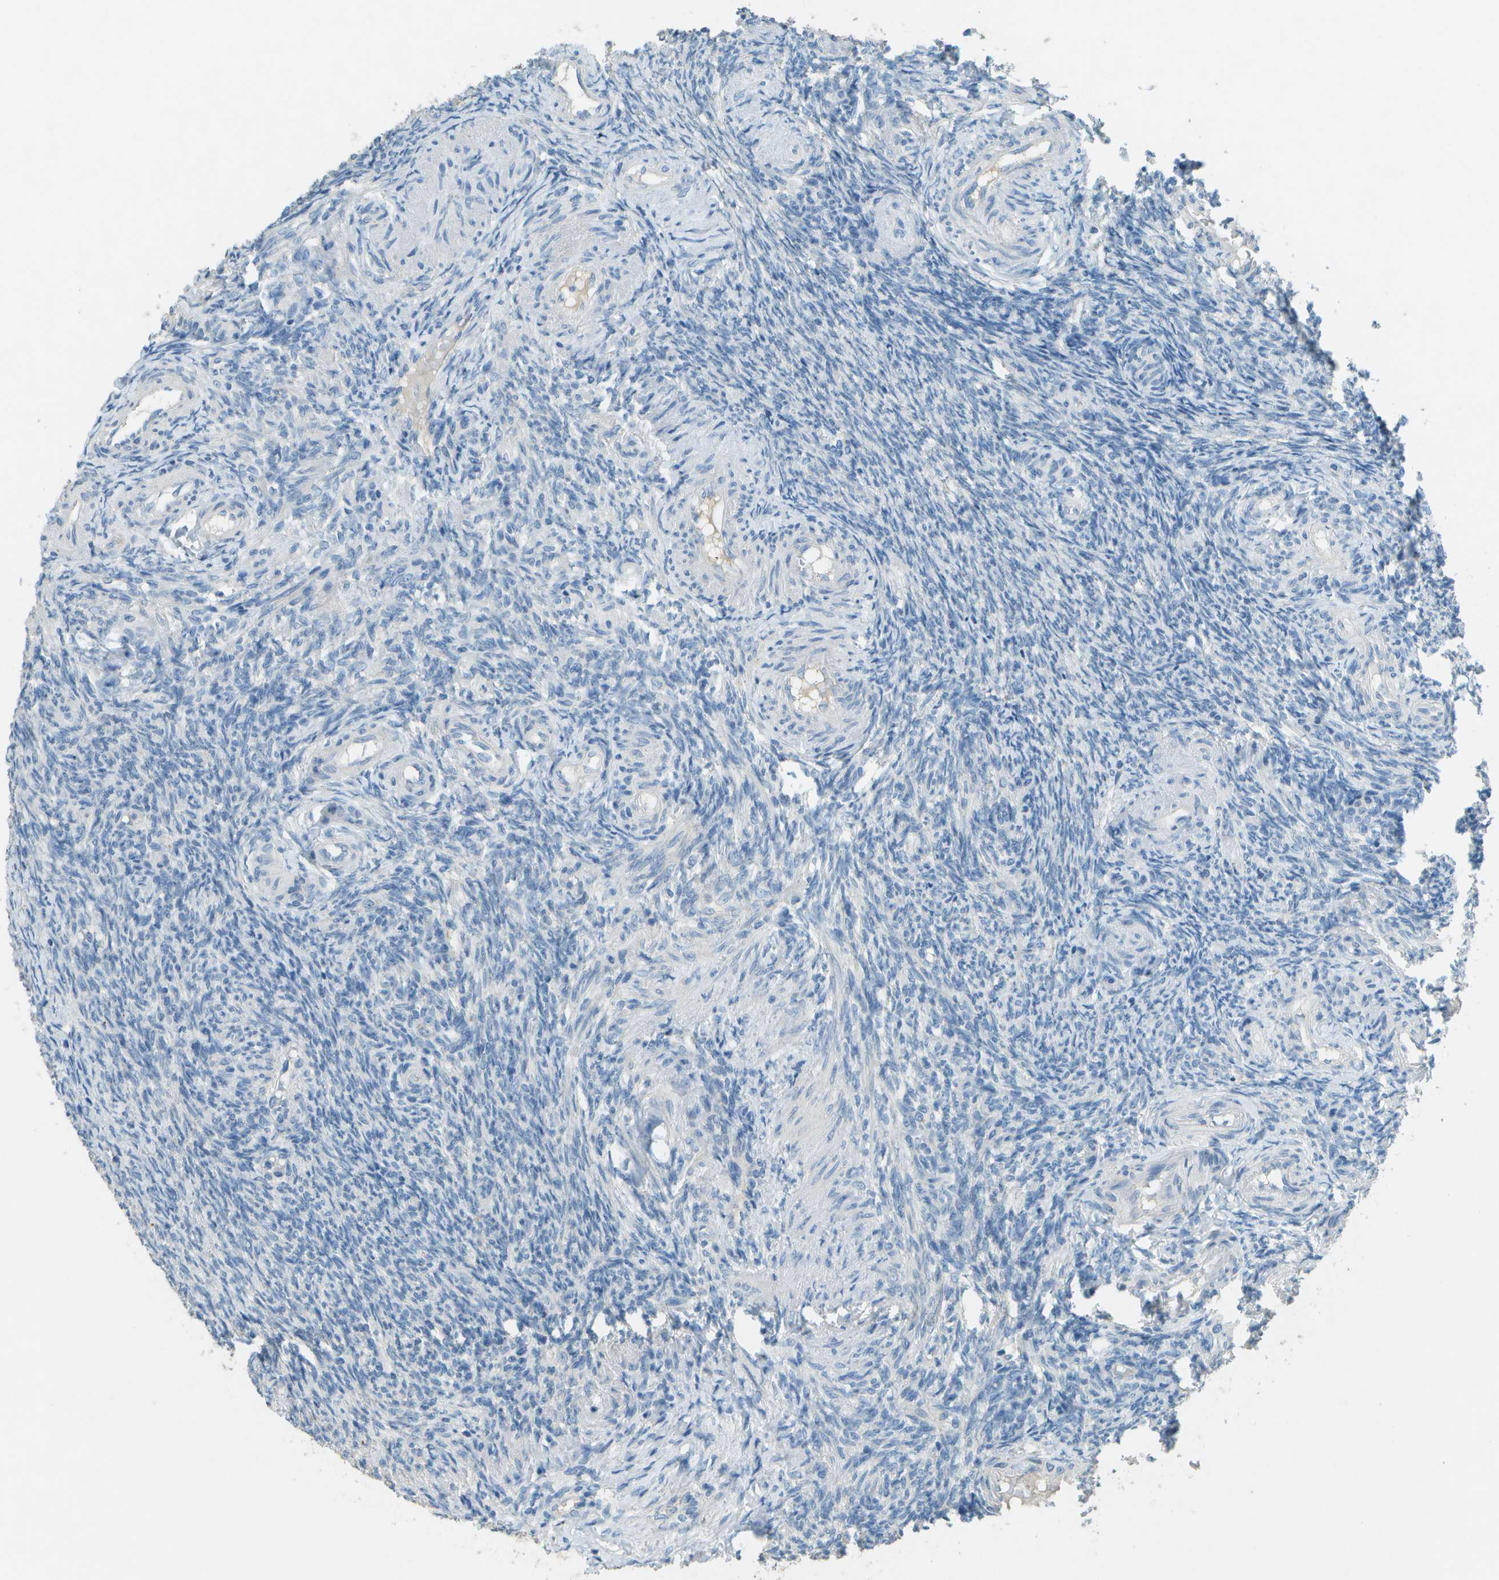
{"staining": {"intensity": "negative", "quantity": "none", "location": "none"}, "tissue": "ovary", "cell_type": "Follicle cells", "image_type": "normal", "snomed": [{"axis": "morphology", "description": "Normal tissue, NOS"}, {"axis": "topography", "description": "Ovary"}], "caption": "Immunohistochemistry (IHC) histopathology image of benign ovary: ovary stained with DAB (3,3'-diaminobenzidine) reveals no significant protein positivity in follicle cells. Brightfield microscopy of immunohistochemistry (IHC) stained with DAB (3,3'-diaminobenzidine) (brown) and hematoxylin (blue), captured at high magnification.", "gene": "LGI2", "patient": {"sex": "female", "age": 41}}